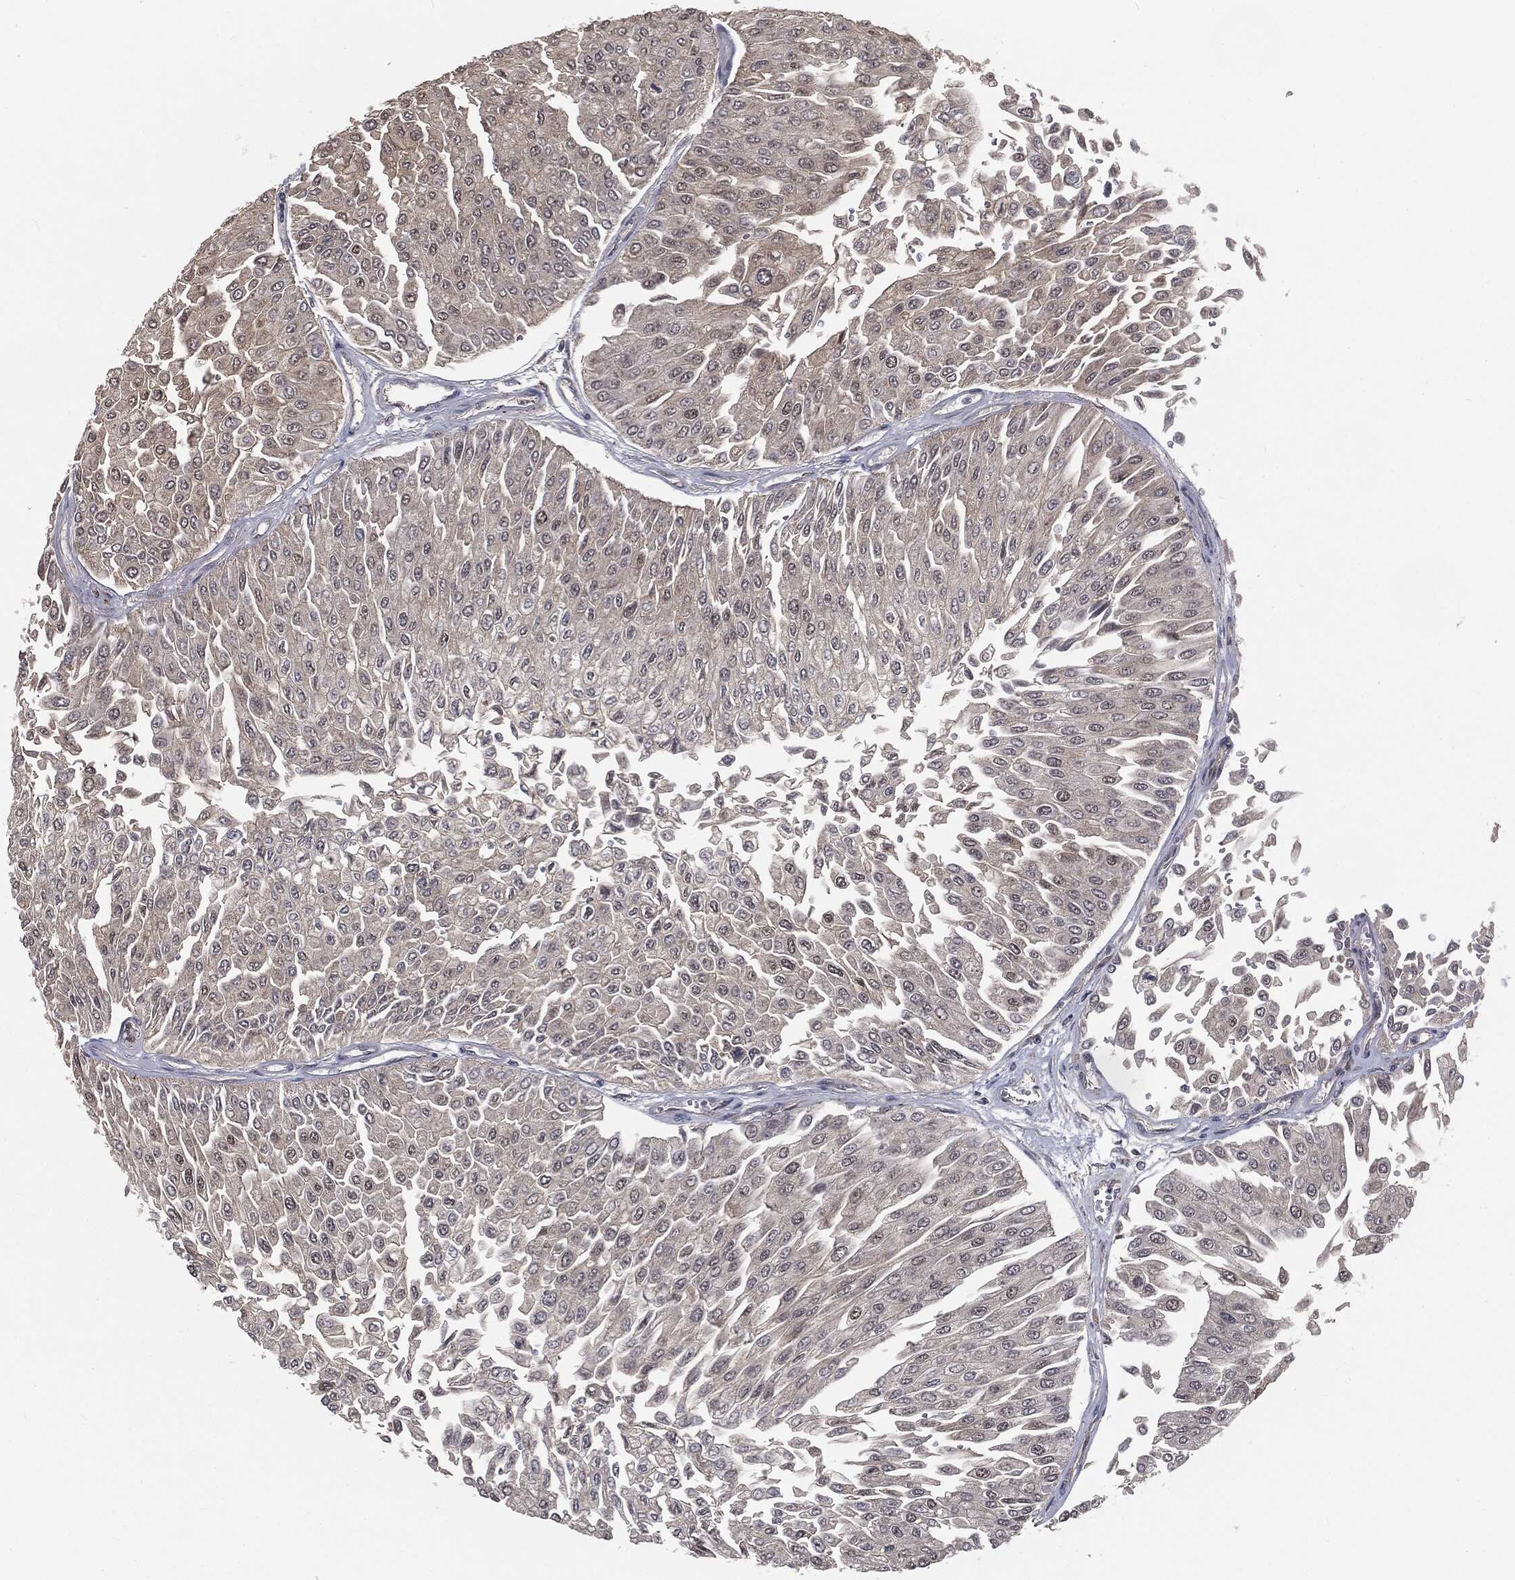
{"staining": {"intensity": "negative", "quantity": "none", "location": "none"}, "tissue": "urothelial cancer", "cell_type": "Tumor cells", "image_type": "cancer", "snomed": [{"axis": "morphology", "description": "Urothelial carcinoma, Low grade"}, {"axis": "topography", "description": "Urinary bladder"}], "caption": "Tumor cells are negative for brown protein staining in urothelial cancer. (IHC, brightfield microscopy, high magnification).", "gene": "FBXO7", "patient": {"sex": "male", "age": 67}}